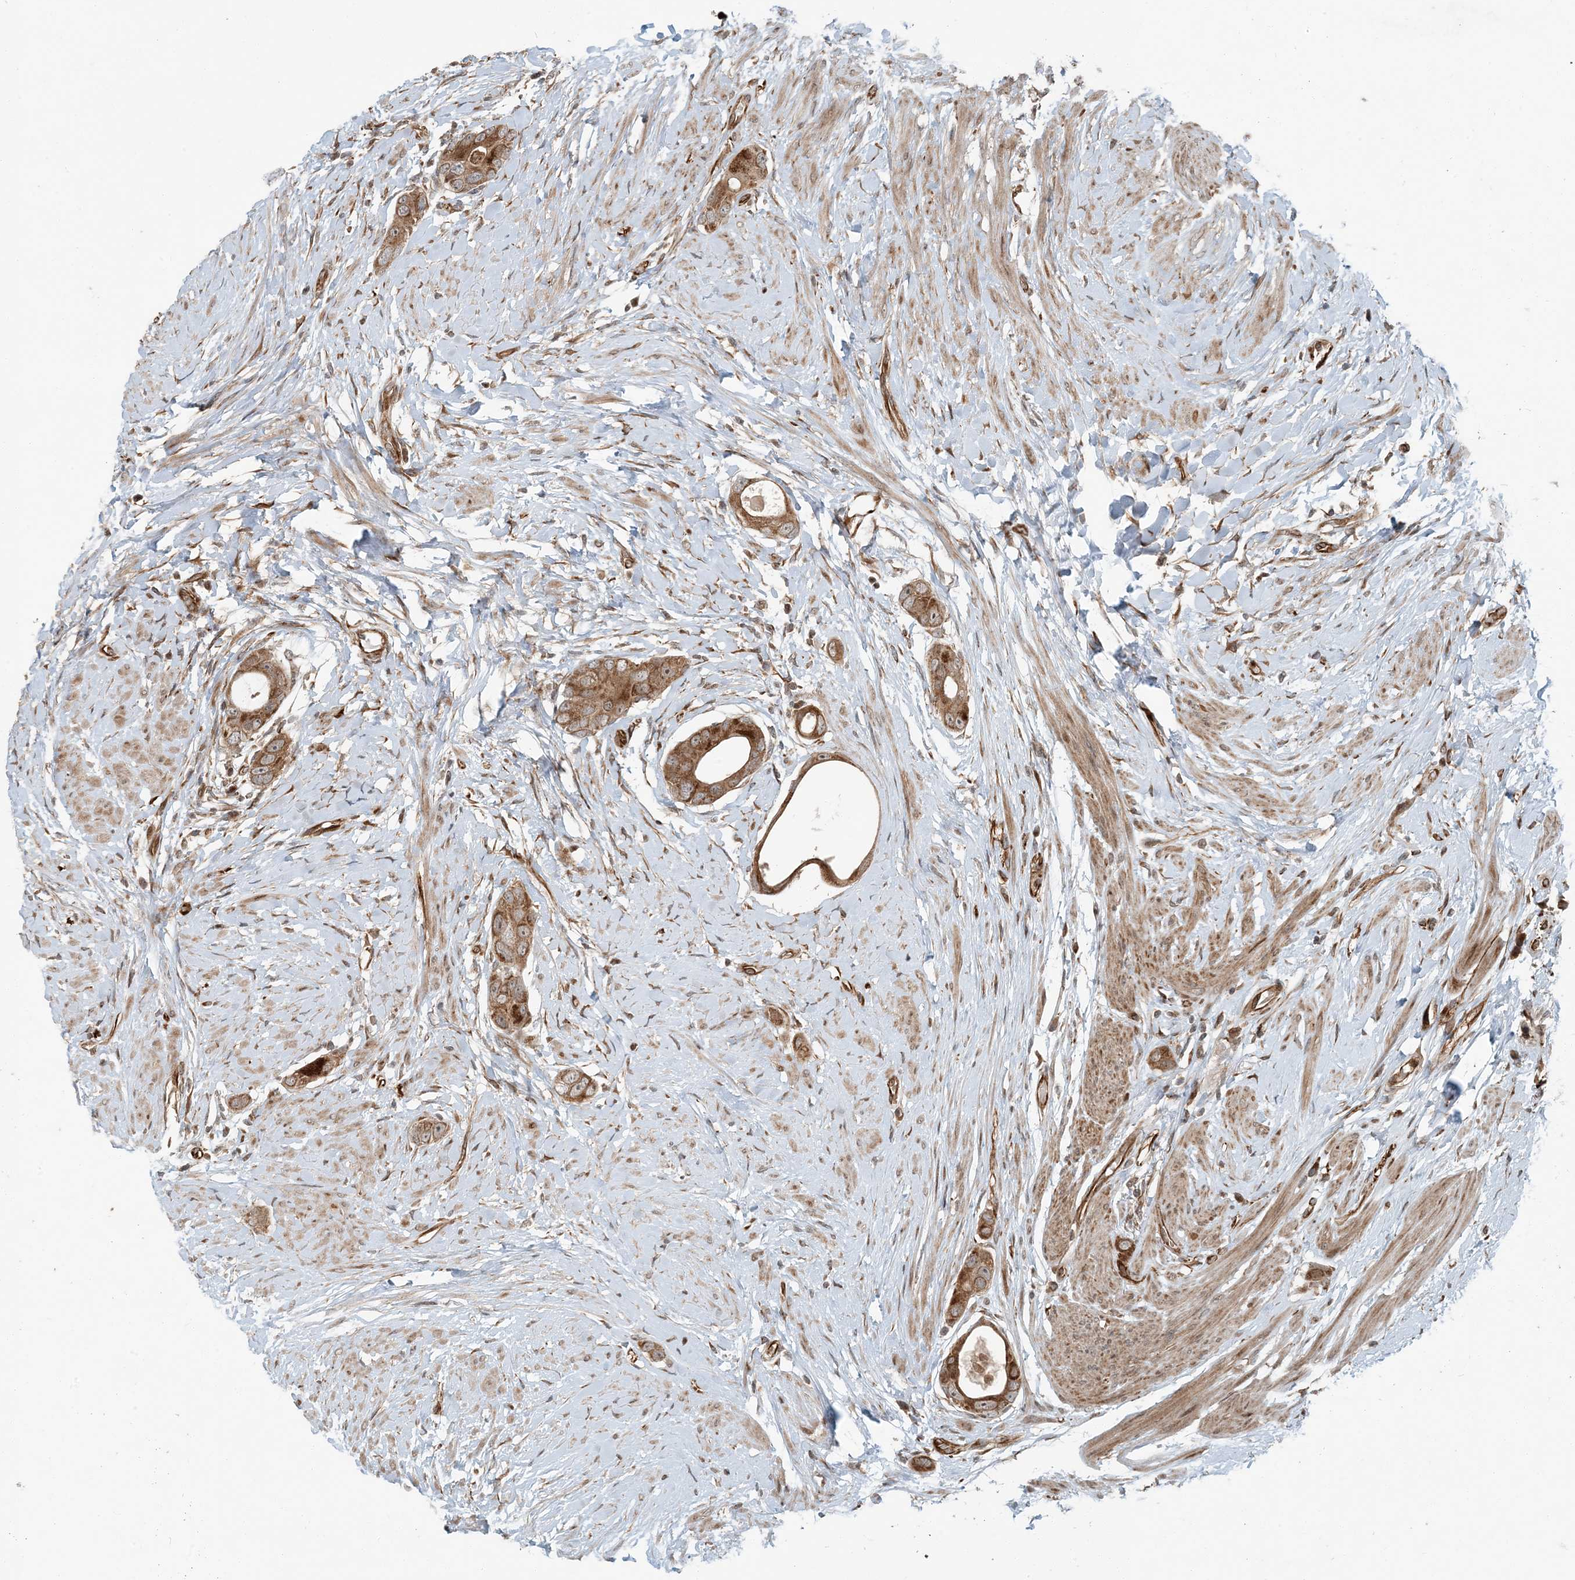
{"staining": {"intensity": "moderate", "quantity": ">75%", "location": "cytoplasmic/membranous"}, "tissue": "colorectal cancer", "cell_type": "Tumor cells", "image_type": "cancer", "snomed": [{"axis": "morphology", "description": "Adenocarcinoma, NOS"}, {"axis": "topography", "description": "Rectum"}], "caption": "Immunohistochemistry histopathology image of neoplastic tissue: human colorectal cancer (adenocarcinoma) stained using immunohistochemistry exhibits medium levels of moderate protein expression localized specifically in the cytoplasmic/membranous of tumor cells, appearing as a cytoplasmic/membranous brown color.", "gene": "EDEM2", "patient": {"sex": "male", "age": 51}}